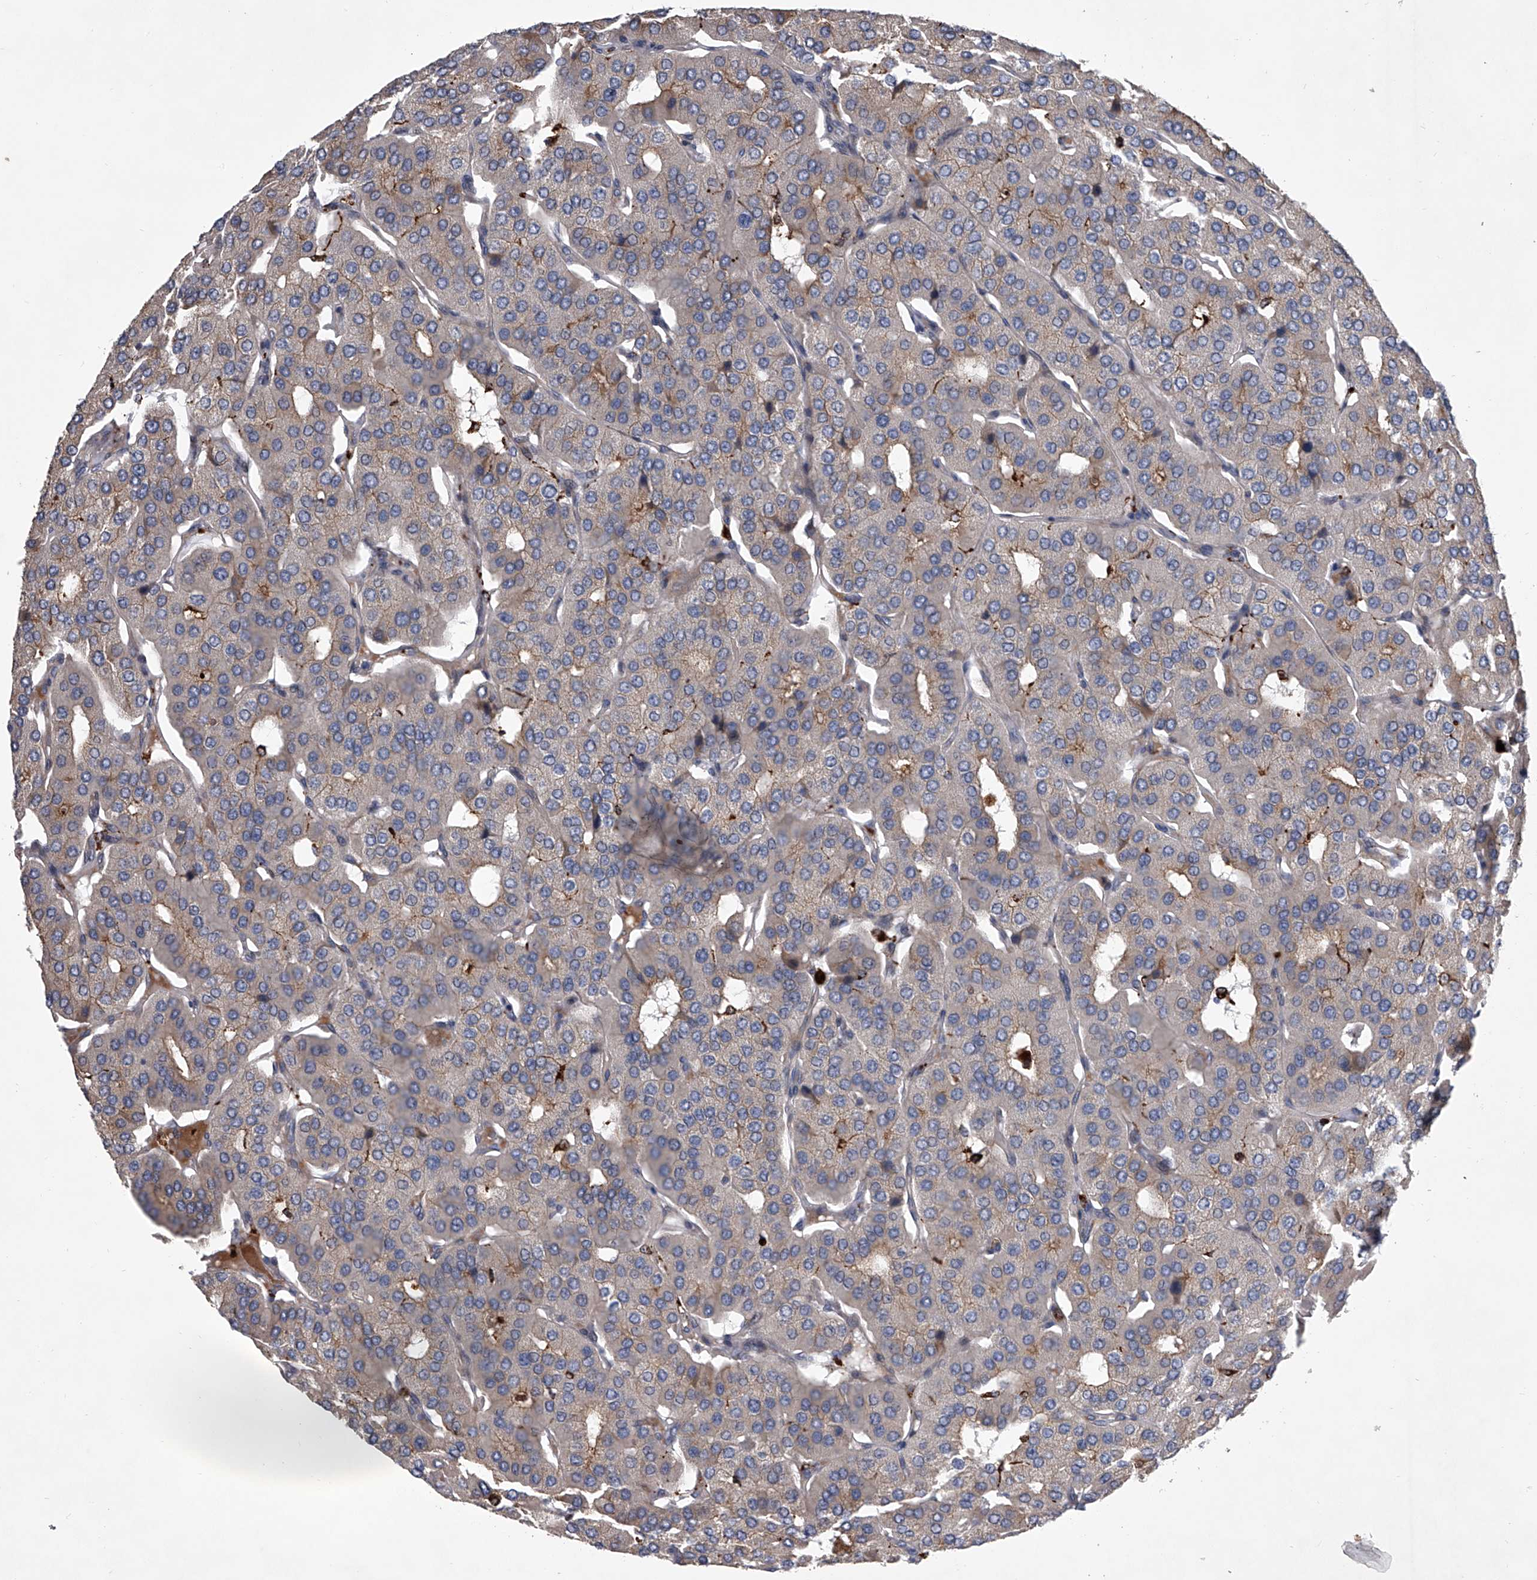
{"staining": {"intensity": "weak", "quantity": "<25%", "location": "cytoplasmic/membranous"}, "tissue": "parathyroid gland", "cell_type": "Glandular cells", "image_type": "normal", "snomed": [{"axis": "morphology", "description": "Normal tissue, NOS"}, {"axis": "morphology", "description": "Adenoma, NOS"}, {"axis": "topography", "description": "Parathyroid gland"}], "caption": "IHC of normal human parathyroid gland demonstrates no expression in glandular cells. (Brightfield microscopy of DAB IHC at high magnification).", "gene": "TRIM8", "patient": {"sex": "female", "age": 86}}